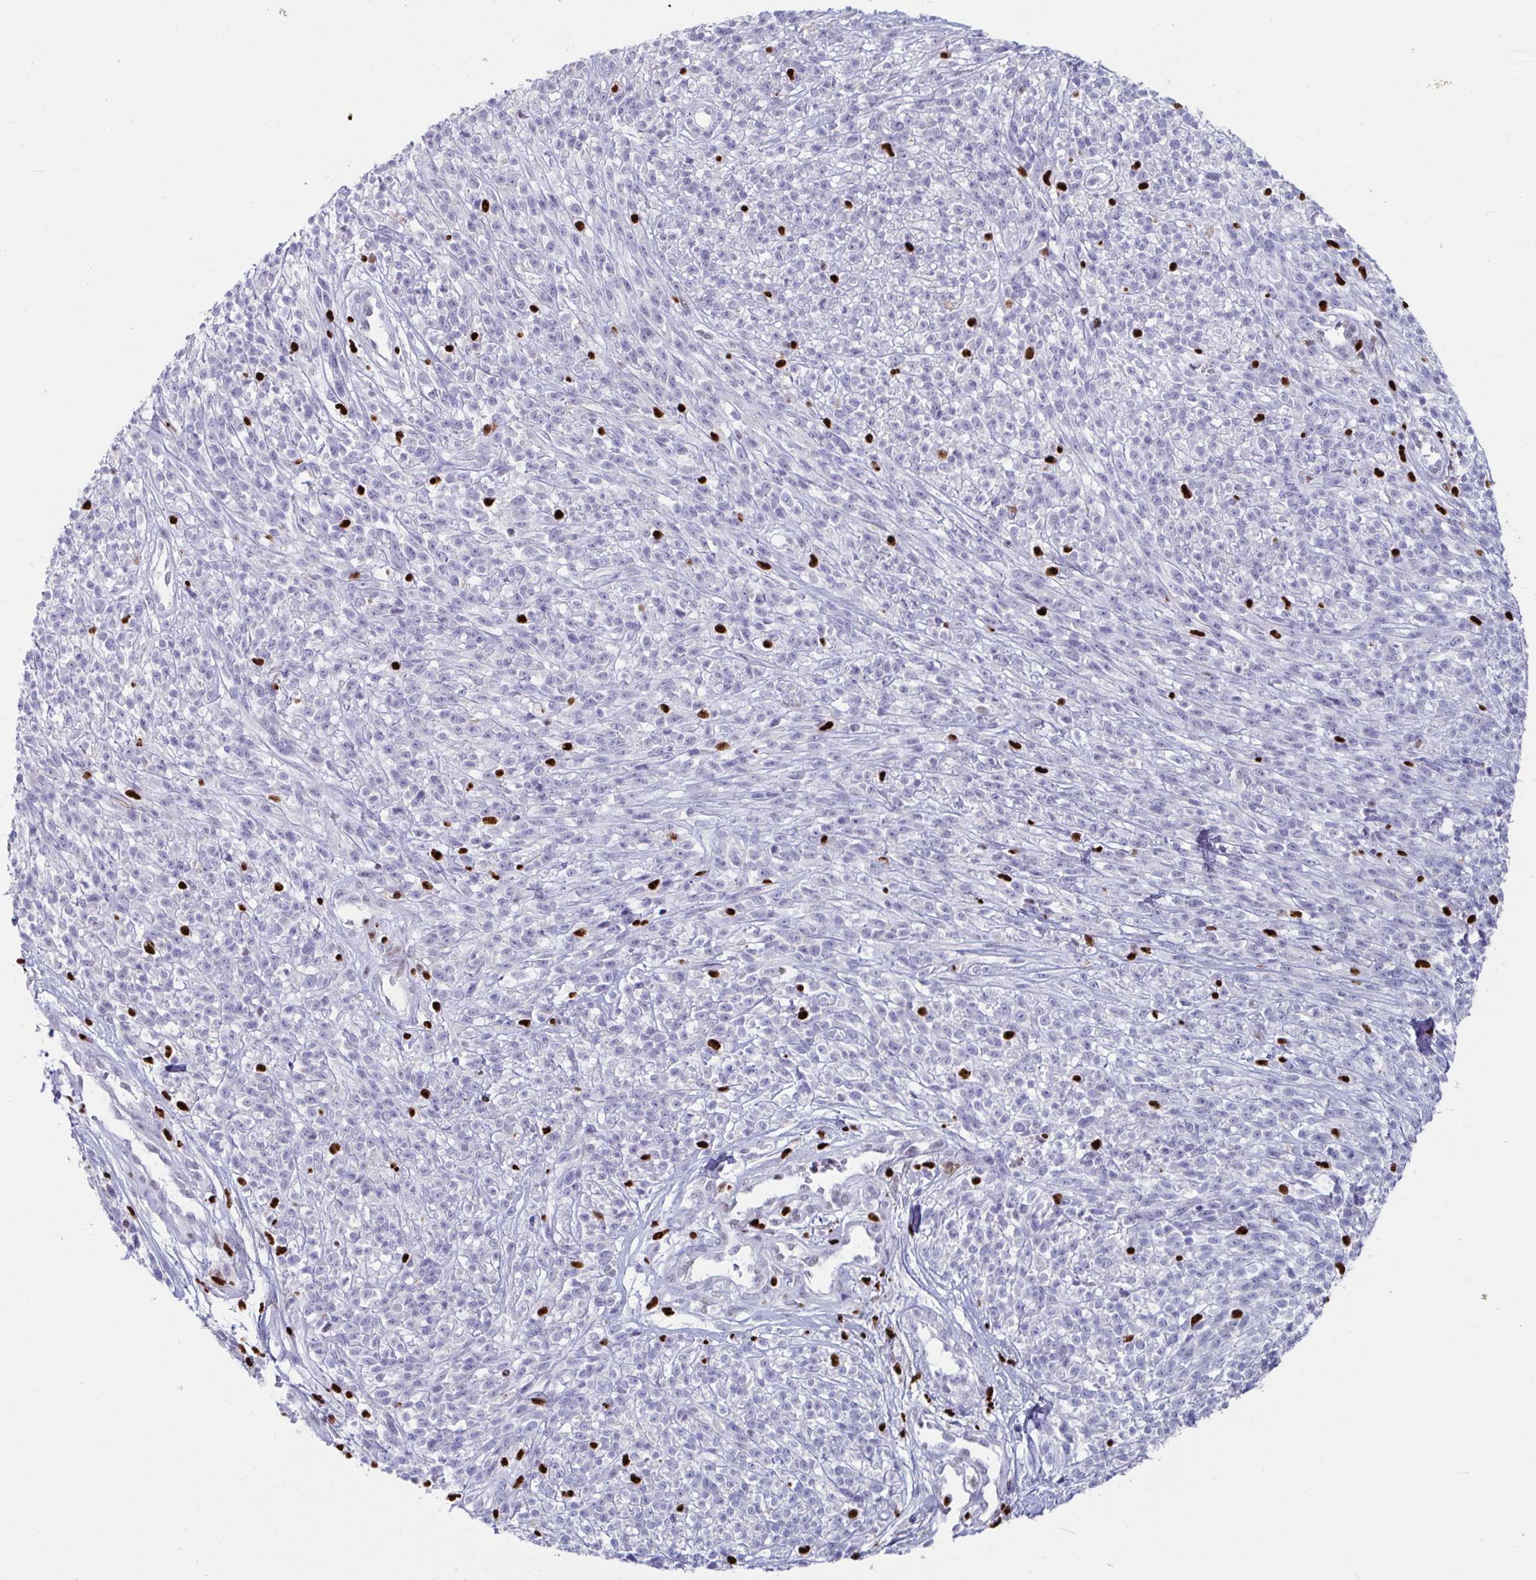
{"staining": {"intensity": "negative", "quantity": "none", "location": "none"}, "tissue": "melanoma", "cell_type": "Tumor cells", "image_type": "cancer", "snomed": [{"axis": "morphology", "description": "Malignant melanoma, NOS"}, {"axis": "topography", "description": "Skin"}, {"axis": "topography", "description": "Skin of trunk"}], "caption": "DAB immunohistochemical staining of human malignant melanoma demonstrates no significant expression in tumor cells. The staining is performed using DAB (3,3'-diaminobenzidine) brown chromogen with nuclei counter-stained in using hematoxylin.", "gene": "ZNF586", "patient": {"sex": "male", "age": 74}}